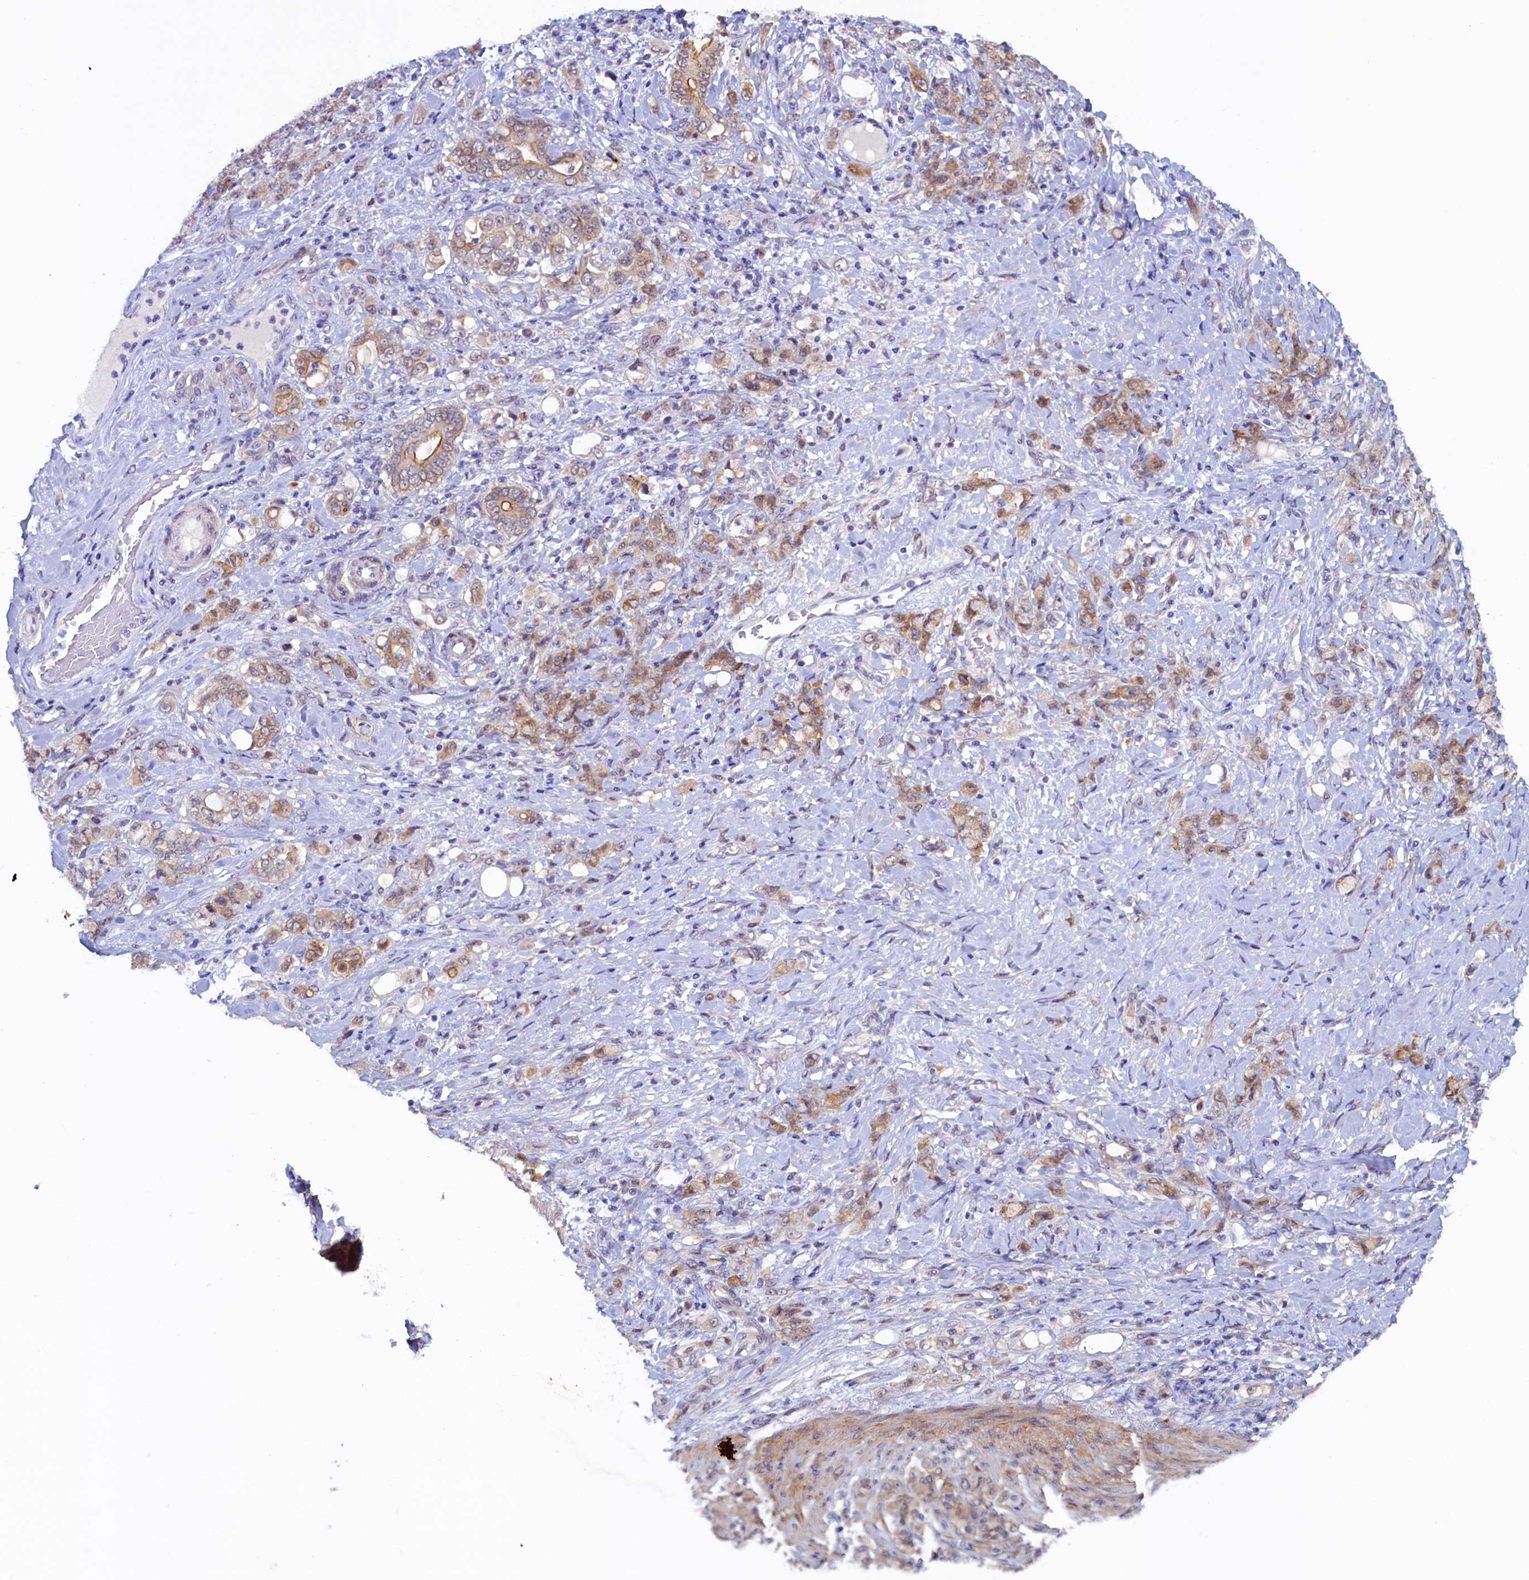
{"staining": {"intensity": "moderate", "quantity": "25%-75%", "location": "cytoplasmic/membranous"}, "tissue": "stomach cancer", "cell_type": "Tumor cells", "image_type": "cancer", "snomed": [{"axis": "morphology", "description": "Adenocarcinoma, NOS"}, {"axis": "topography", "description": "Stomach"}], "caption": "Immunohistochemical staining of stomach cancer reveals medium levels of moderate cytoplasmic/membranous positivity in about 25%-75% of tumor cells.", "gene": "PACSIN3", "patient": {"sex": "female", "age": 79}}